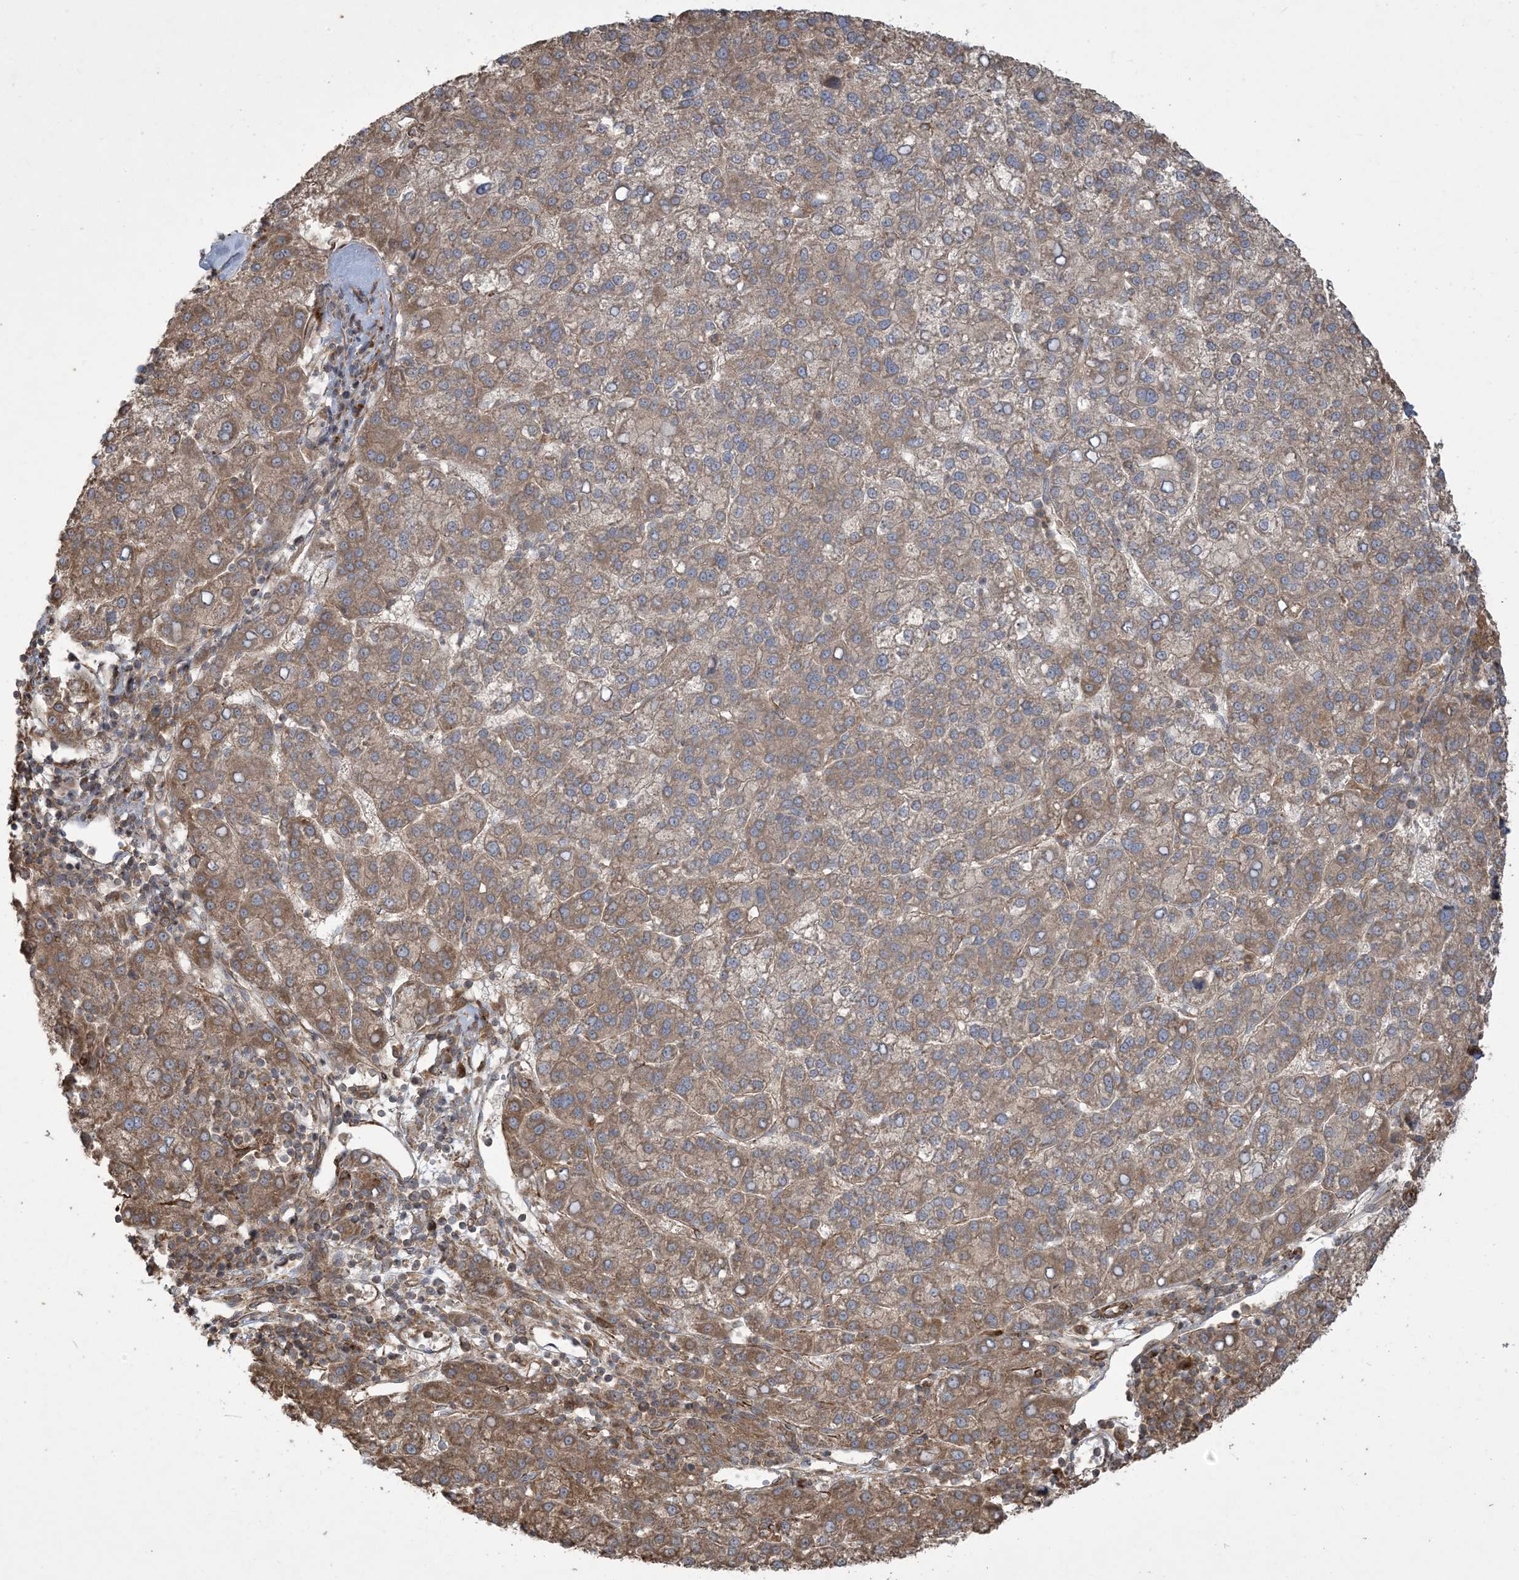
{"staining": {"intensity": "moderate", "quantity": ">75%", "location": "cytoplasmic/membranous"}, "tissue": "liver cancer", "cell_type": "Tumor cells", "image_type": "cancer", "snomed": [{"axis": "morphology", "description": "Carcinoma, Hepatocellular, NOS"}, {"axis": "topography", "description": "Liver"}], "caption": "DAB immunohistochemical staining of liver cancer (hepatocellular carcinoma) displays moderate cytoplasmic/membranous protein expression in about >75% of tumor cells.", "gene": "KLHL18", "patient": {"sex": "female", "age": 58}}